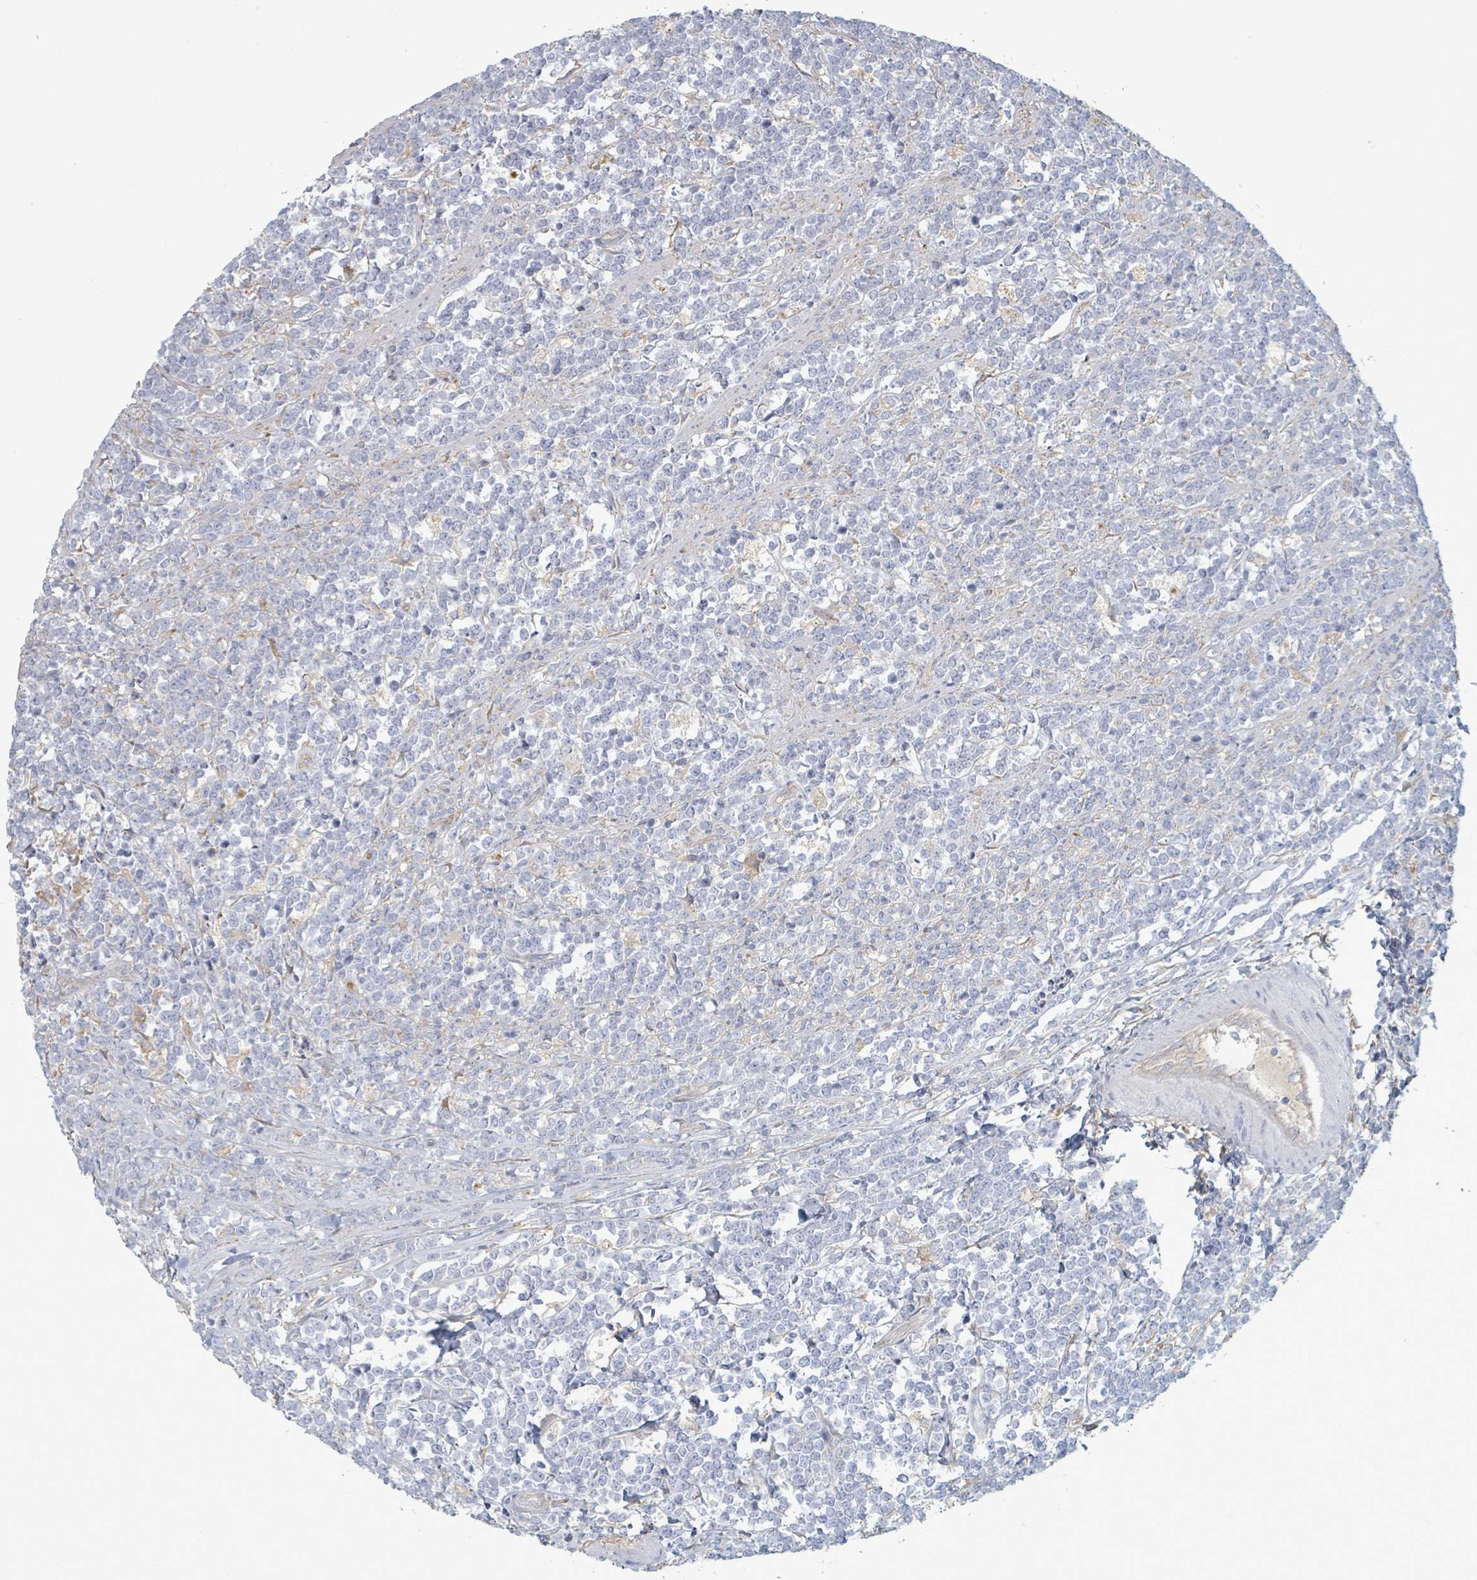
{"staining": {"intensity": "negative", "quantity": "none", "location": "none"}, "tissue": "lymphoma", "cell_type": "Tumor cells", "image_type": "cancer", "snomed": [{"axis": "morphology", "description": "Malignant lymphoma, non-Hodgkin's type, High grade"}, {"axis": "topography", "description": "Small intestine"}, {"axis": "topography", "description": "Colon"}], "caption": "The micrograph shows no staining of tumor cells in high-grade malignant lymphoma, non-Hodgkin's type.", "gene": "COL13A1", "patient": {"sex": "male", "age": 8}}